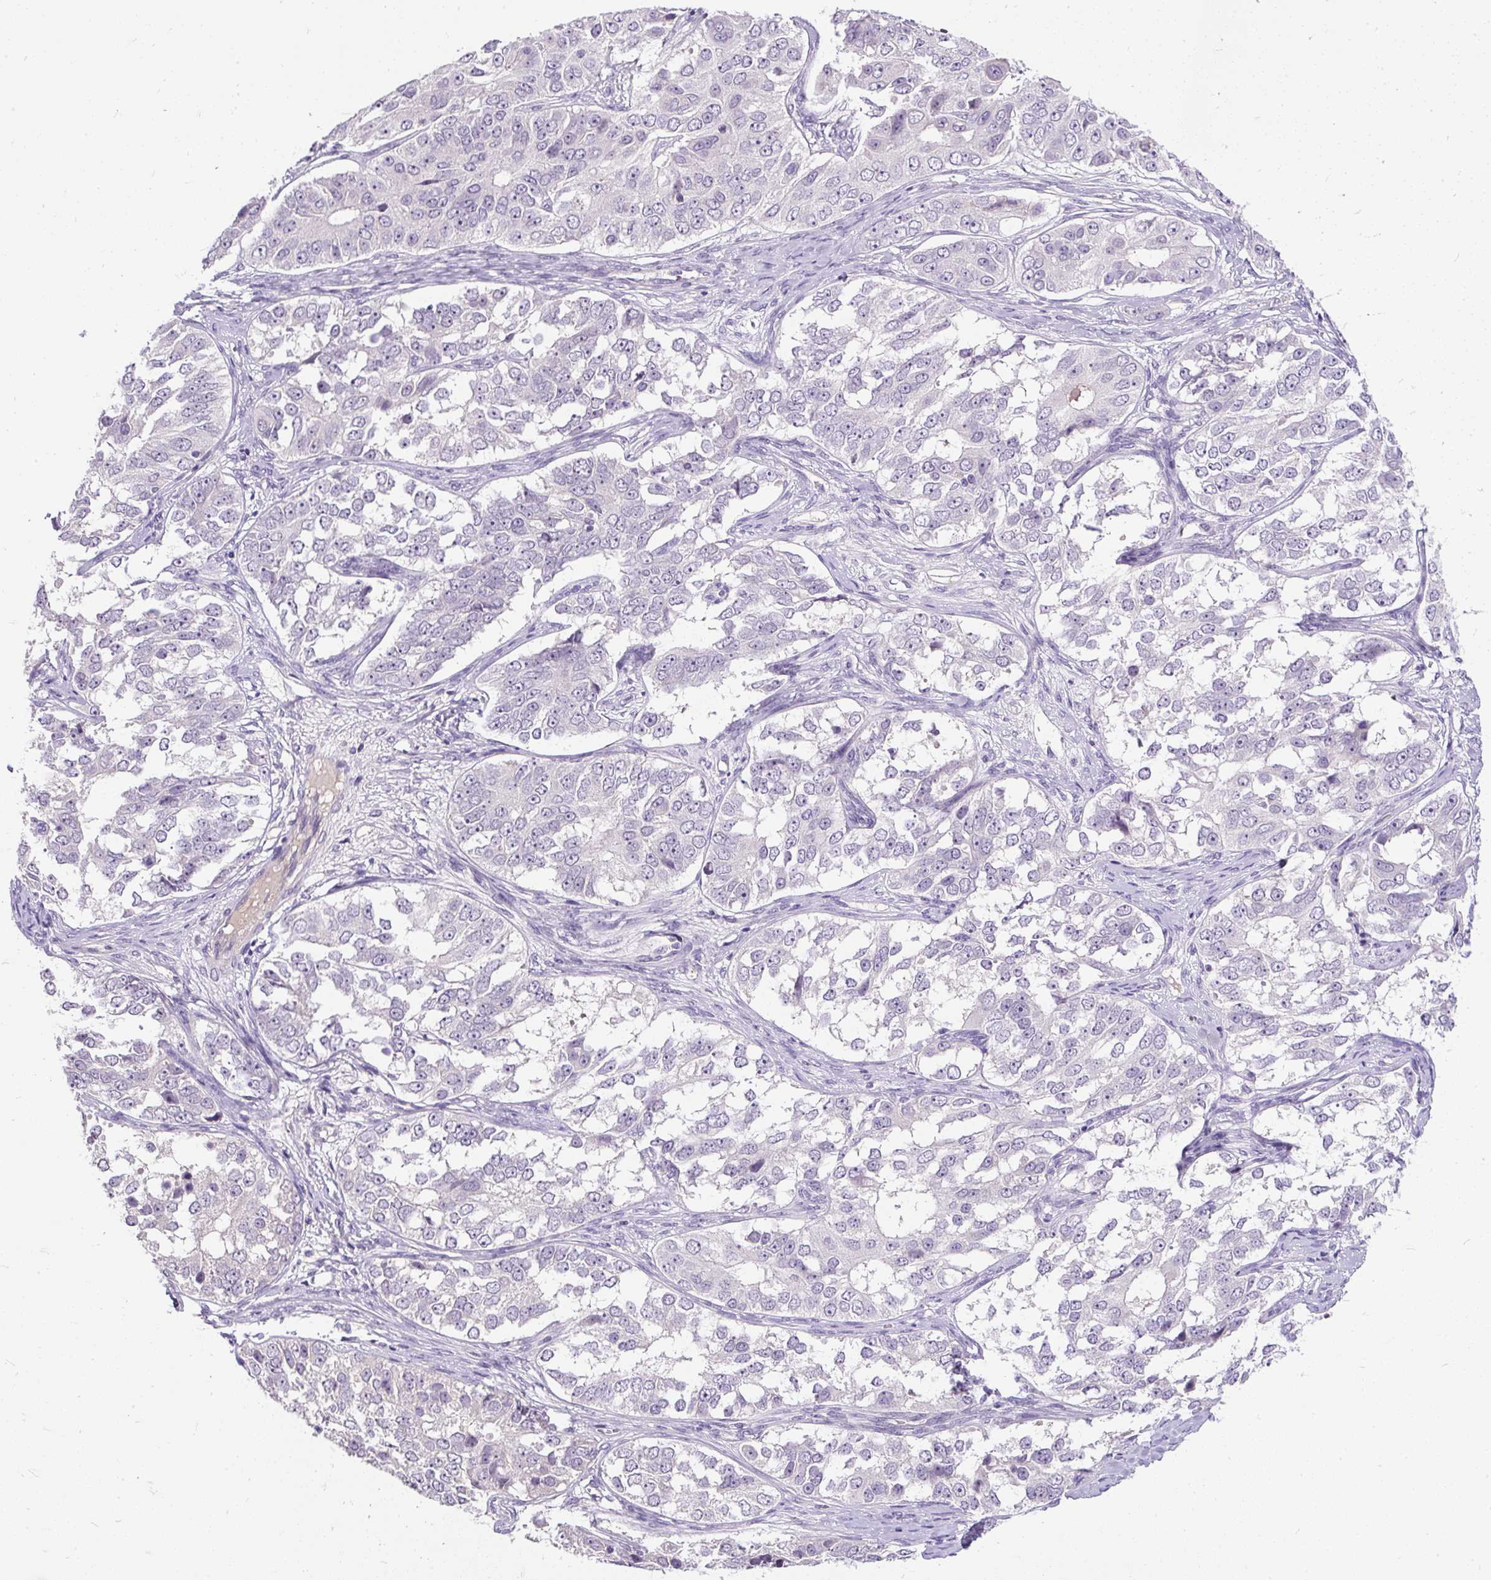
{"staining": {"intensity": "negative", "quantity": "none", "location": "none"}, "tissue": "ovarian cancer", "cell_type": "Tumor cells", "image_type": "cancer", "snomed": [{"axis": "morphology", "description": "Carcinoma, endometroid"}, {"axis": "topography", "description": "Ovary"}], "caption": "This is an immunohistochemistry histopathology image of ovarian endometroid carcinoma. There is no positivity in tumor cells.", "gene": "KRTAP20-3", "patient": {"sex": "female", "age": 51}}